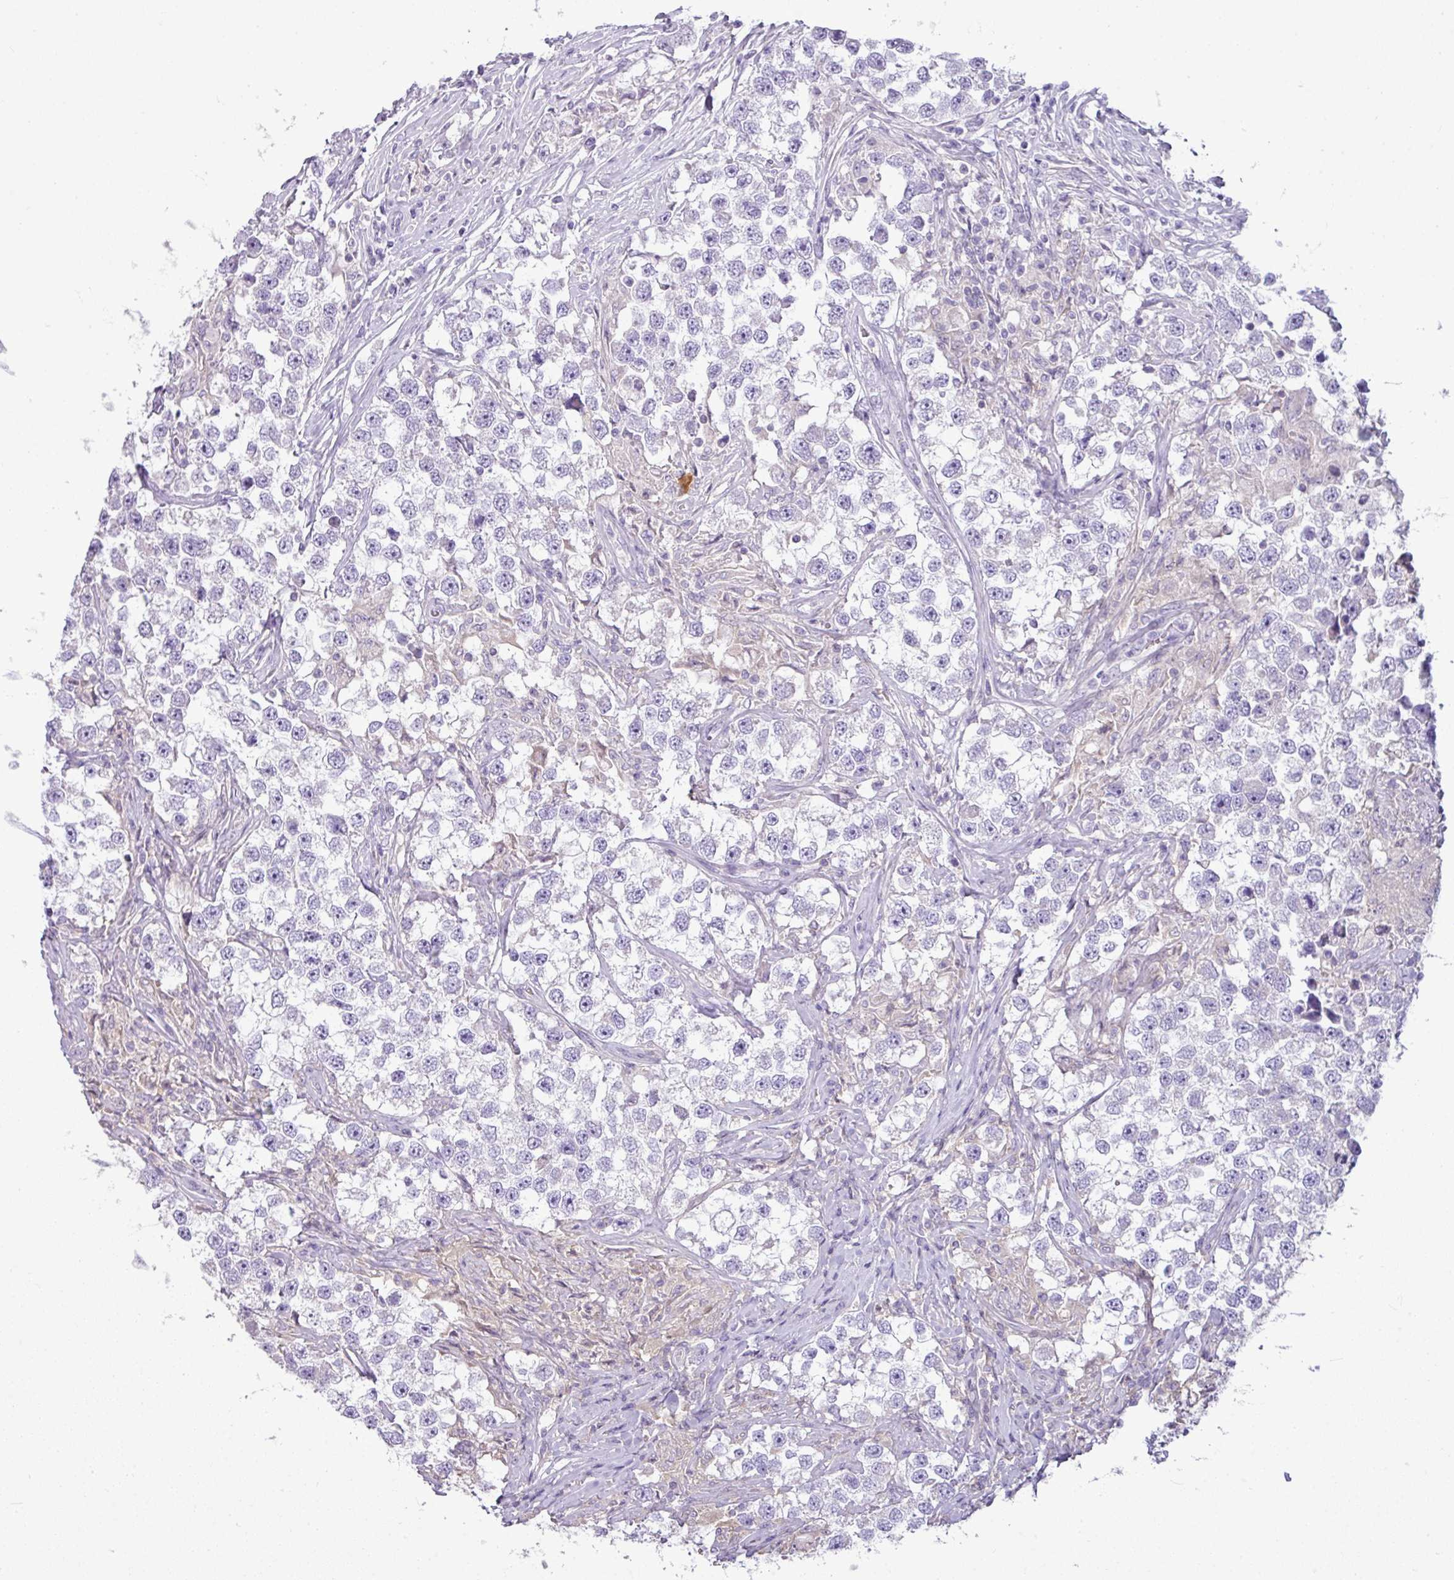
{"staining": {"intensity": "negative", "quantity": "none", "location": "none"}, "tissue": "testis cancer", "cell_type": "Tumor cells", "image_type": "cancer", "snomed": [{"axis": "morphology", "description": "Seminoma, NOS"}, {"axis": "topography", "description": "Testis"}], "caption": "Immunohistochemical staining of testis seminoma exhibits no significant expression in tumor cells.", "gene": "STAT5A", "patient": {"sex": "male", "age": 46}}